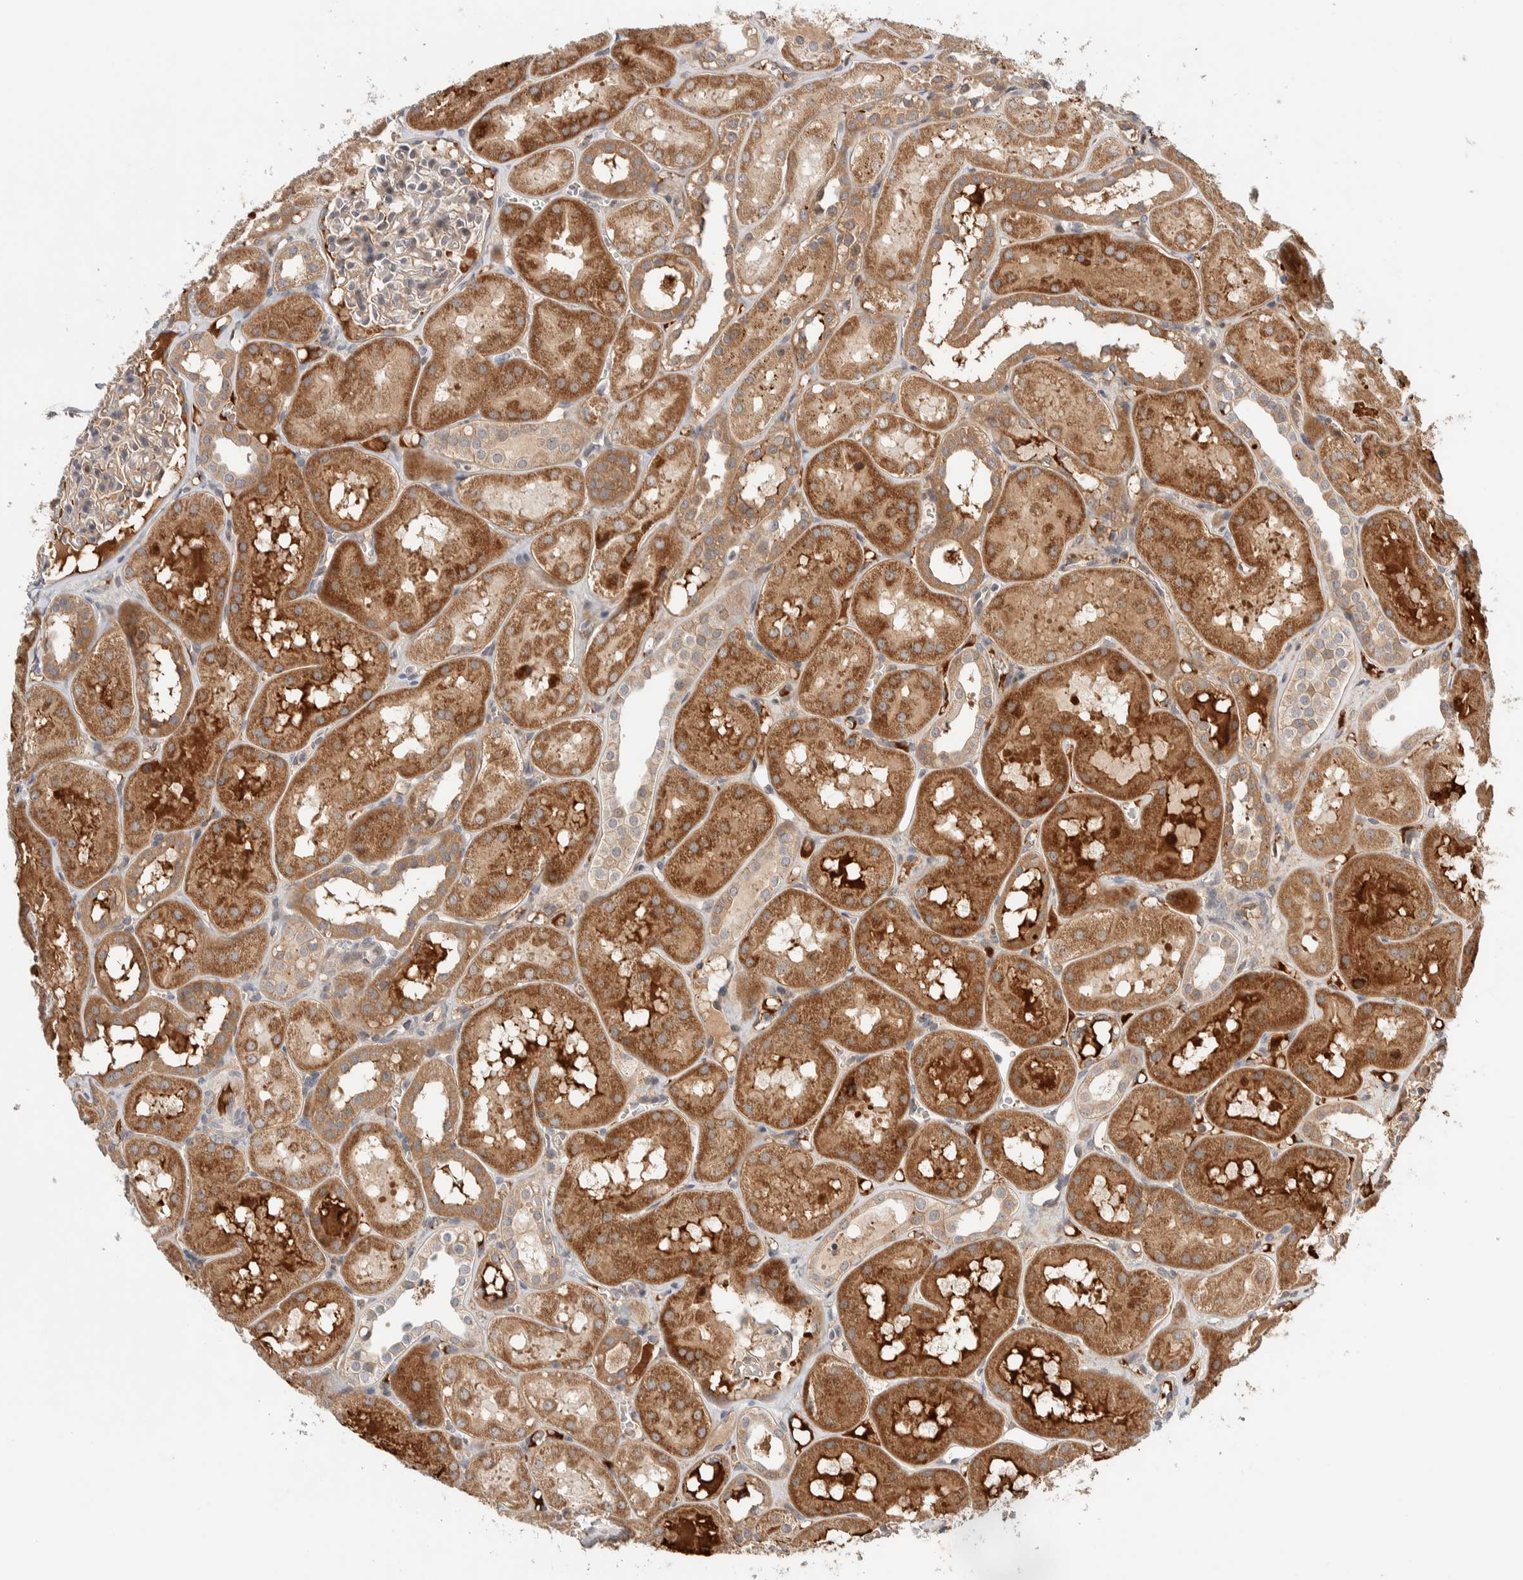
{"staining": {"intensity": "weak", "quantity": ">75%", "location": "cytoplasmic/membranous"}, "tissue": "kidney", "cell_type": "Cells in glomeruli", "image_type": "normal", "snomed": [{"axis": "morphology", "description": "Normal tissue, NOS"}, {"axis": "topography", "description": "Kidney"}, {"axis": "topography", "description": "Urinary bladder"}], "caption": "IHC of normal kidney displays low levels of weak cytoplasmic/membranous expression in approximately >75% of cells in glomeruli. (Stains: DAB in brown, nuclei in blue, Microscopy: brightfield microscopy at high magnification).", "gene": "CASK", "patient": {"sex": "male", "age": 16}}